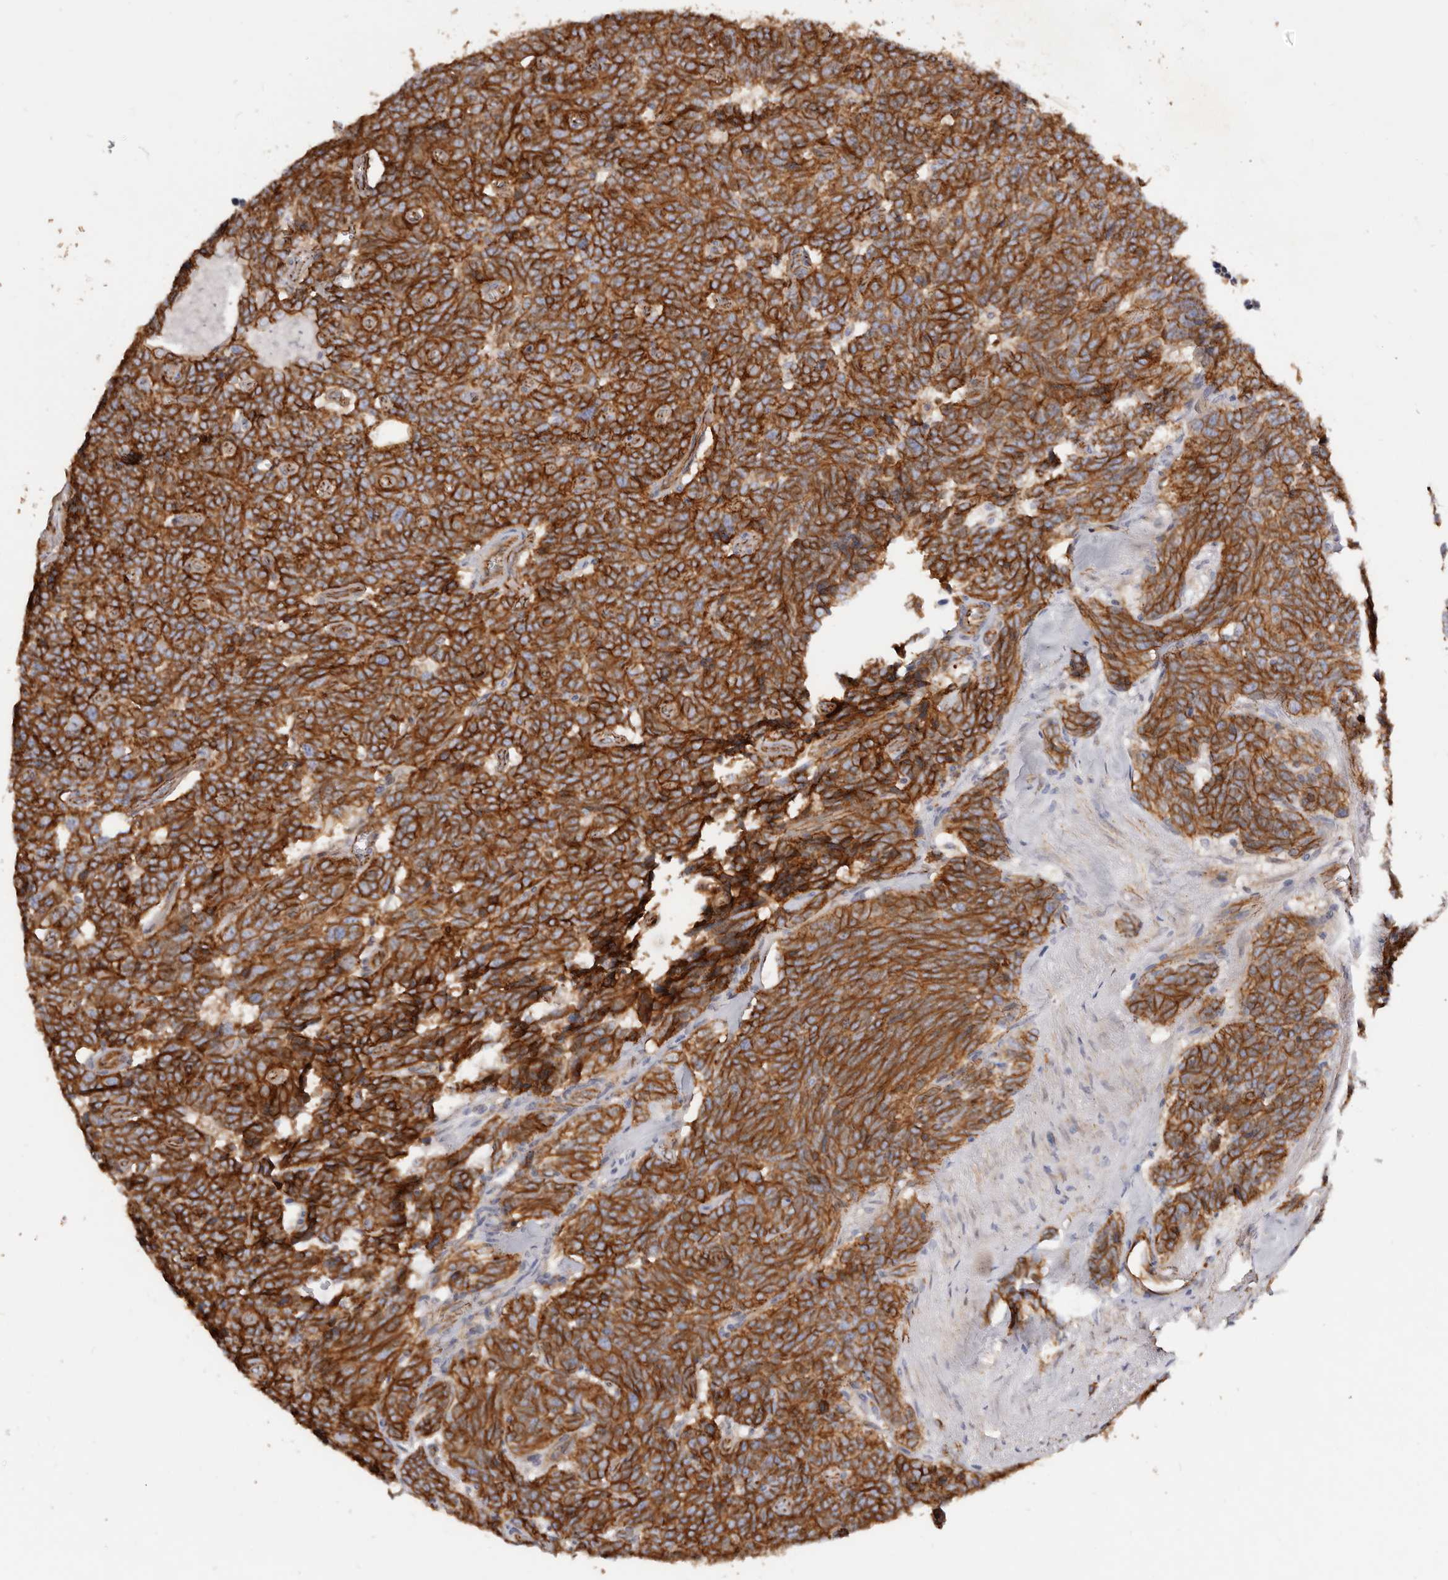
{"staining": {"intensity": "strong", "quantity": ">75%", "location": "cytoplasmic/membranous"}, "tissue": "carcinoid", "cell_type": "Tumor cells", "image_type": "cancer", "snomed": [{"axis": "morphology", "description": "Carcinoid, malignant, NOS"}, {"axis": "topography", "description": "Lung"}], "caption": "Immunohistochemistry (IHC) of carcinoid displays high levels of strong cytoplasmic/membranous expression in about >75% of tumor cells. Using DAB (3,3'-diaminobenzidine) (brown) and hematoxylin (blue) stains, captured at high magnification using brightfield microscopy.", "gene": "CTNNB1", "patient": {"sex": "female", "age": 46}}